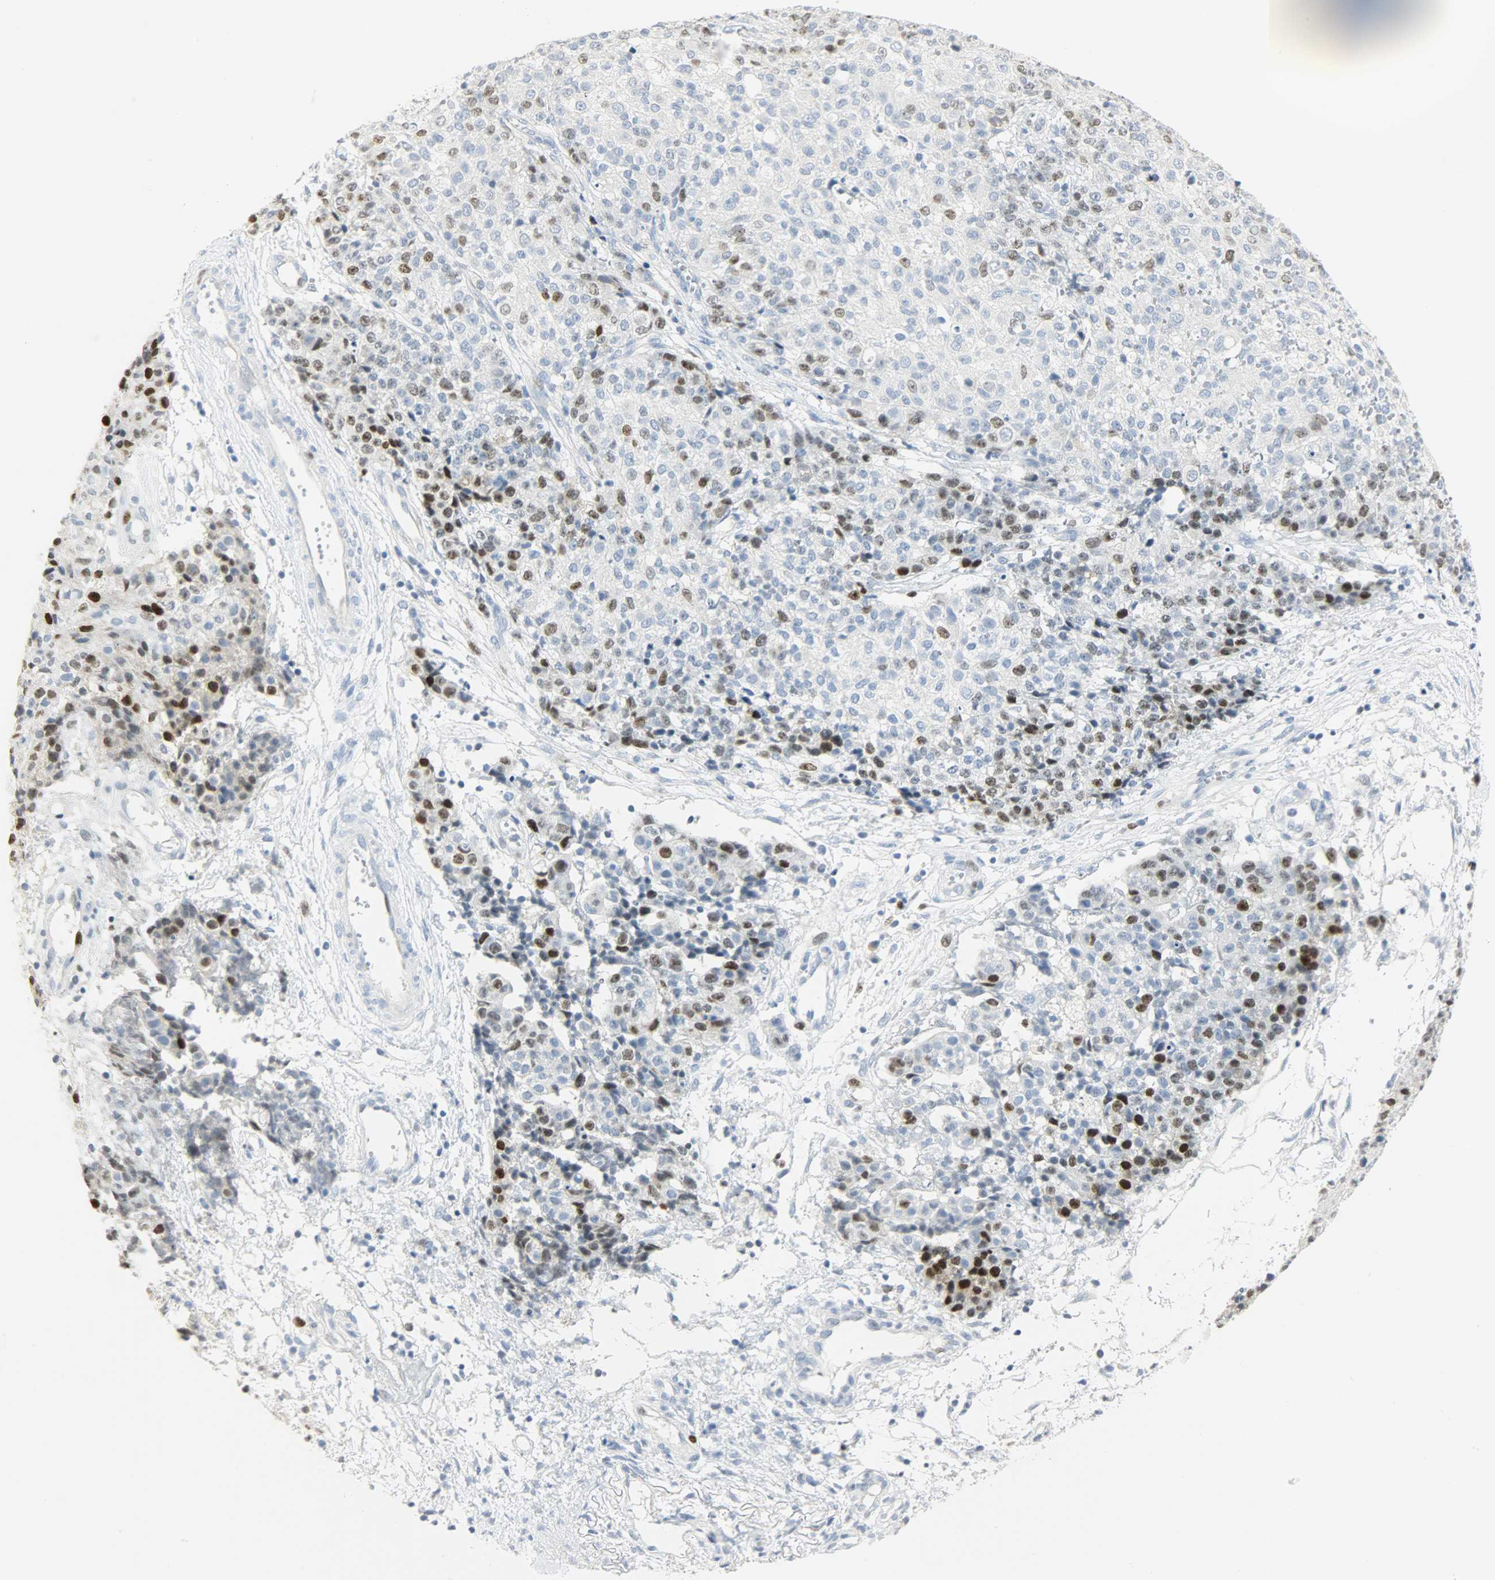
{"staining": {"intensity": "moderate", "quantity": "<25%", "location": "nuclear"}, "tissue": "ovarian cancer", "cell_type": "Tumor cells", "image_type": "cancer", "snomed": [{"axis": "morphology", "description": "Carcinoma, endometroid"}, {"axis": "topography", "description": "Ovary"}], "caption": "Protein staining of endometroid carcinoma (ovarian) tissue reveals moderate nuclear expression in about <25% of tumor cells.", "gene": "HELLS", "patient": {"sex": "female", "age": 42}}